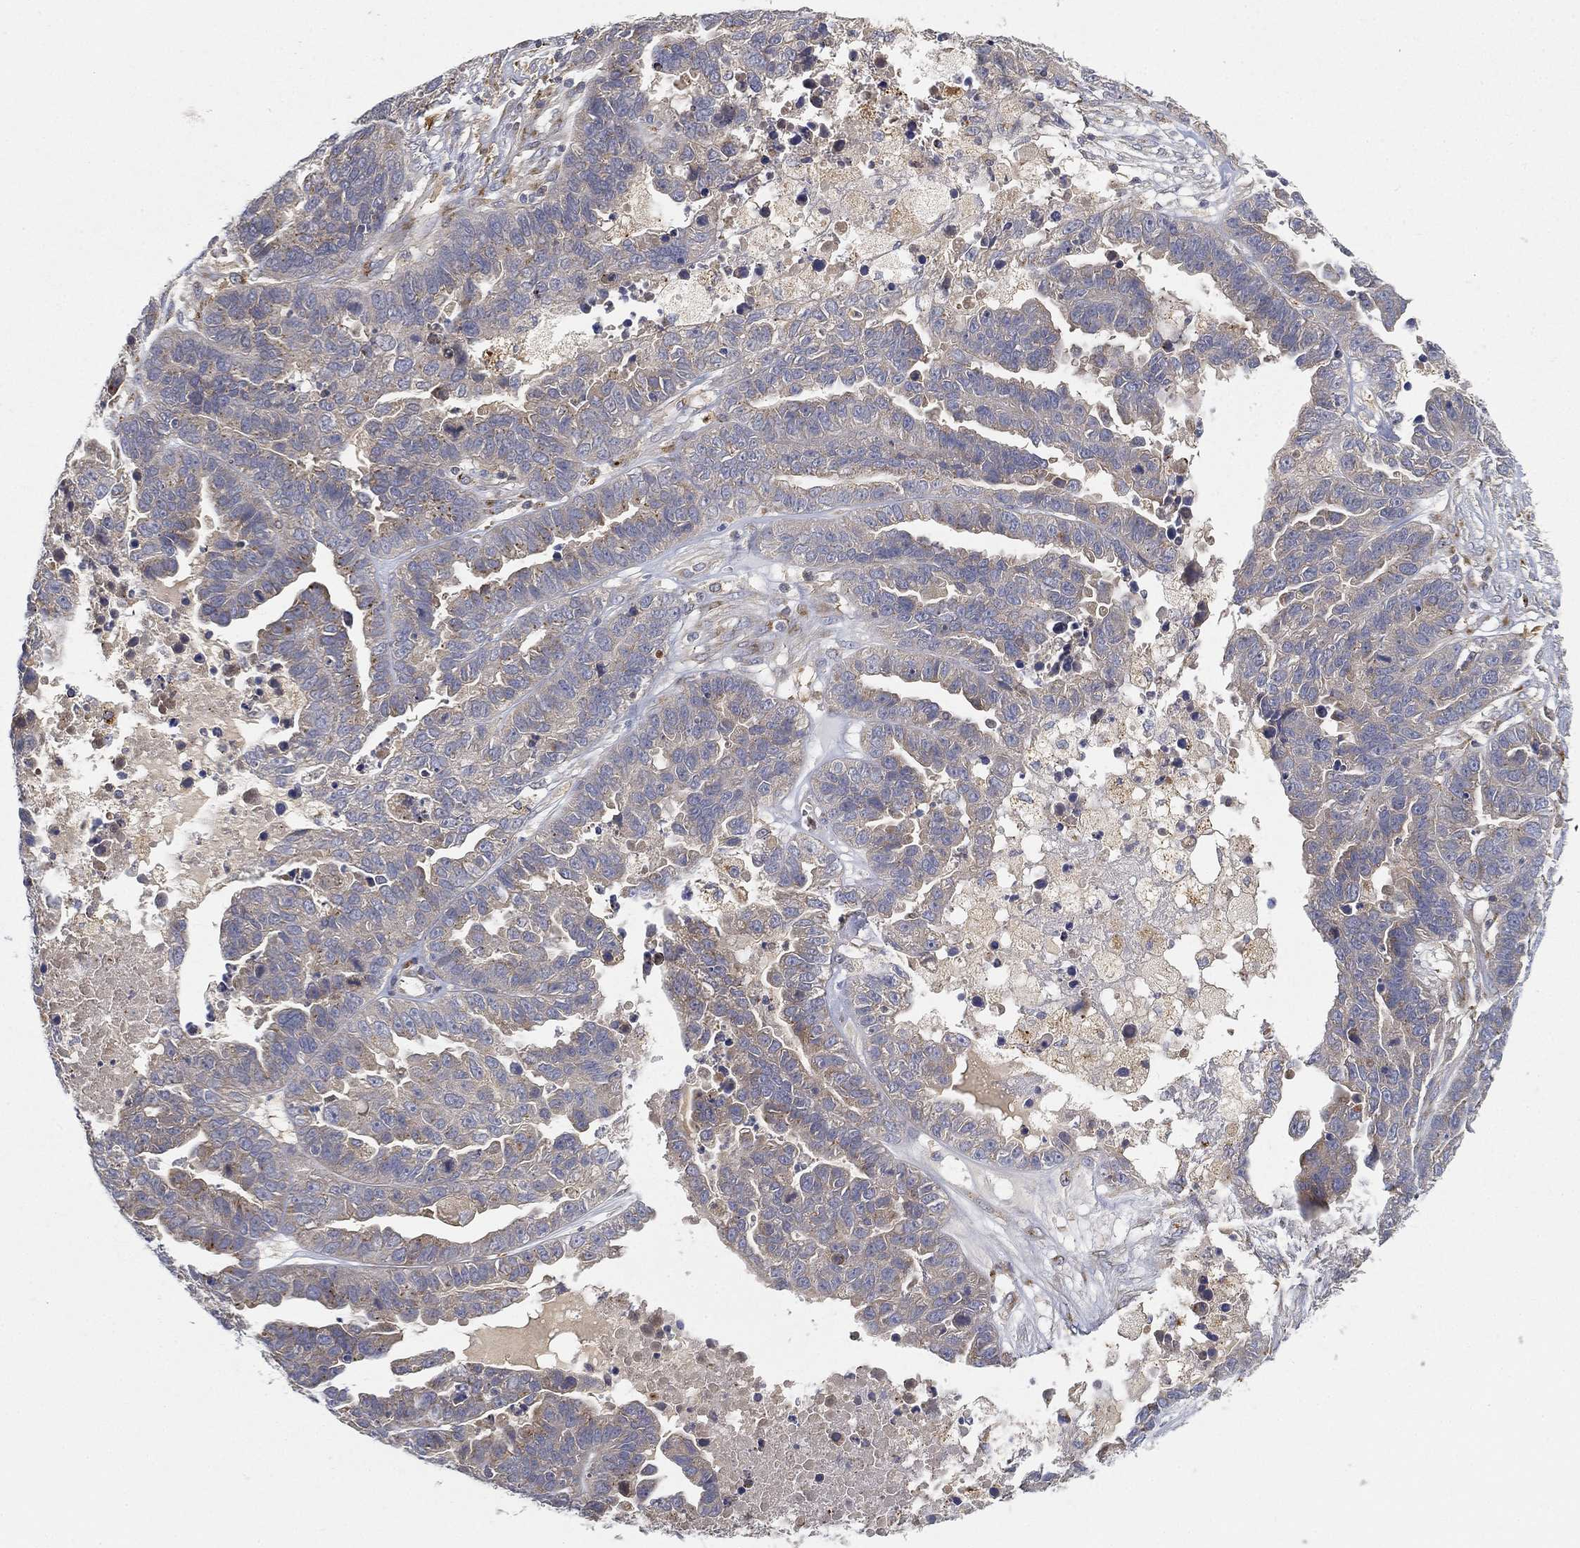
{"staining": {"intensity": "negative", "quantity": "none", "location": "none"}, "tissue": "ovarian cancer", "cell_type": "Tumor cells", "image_type": "cancer", "snomed": [{"axis": "morphology", "description": "Cystadenocarcinoma, serous, NOS"}, {"axis": "topography", "description": "Ovary"}], "caption": "Immunohistochemistry of serous cystadenocarcinoma (ovarian) exhibits no positivity in tumor cells. (Brightfield microscopy of DAB (3,3'-diaminobenzidine) IHC at high magnification).", "gene": "CTSL", "patient": {"sex": "female", "age": 87}}